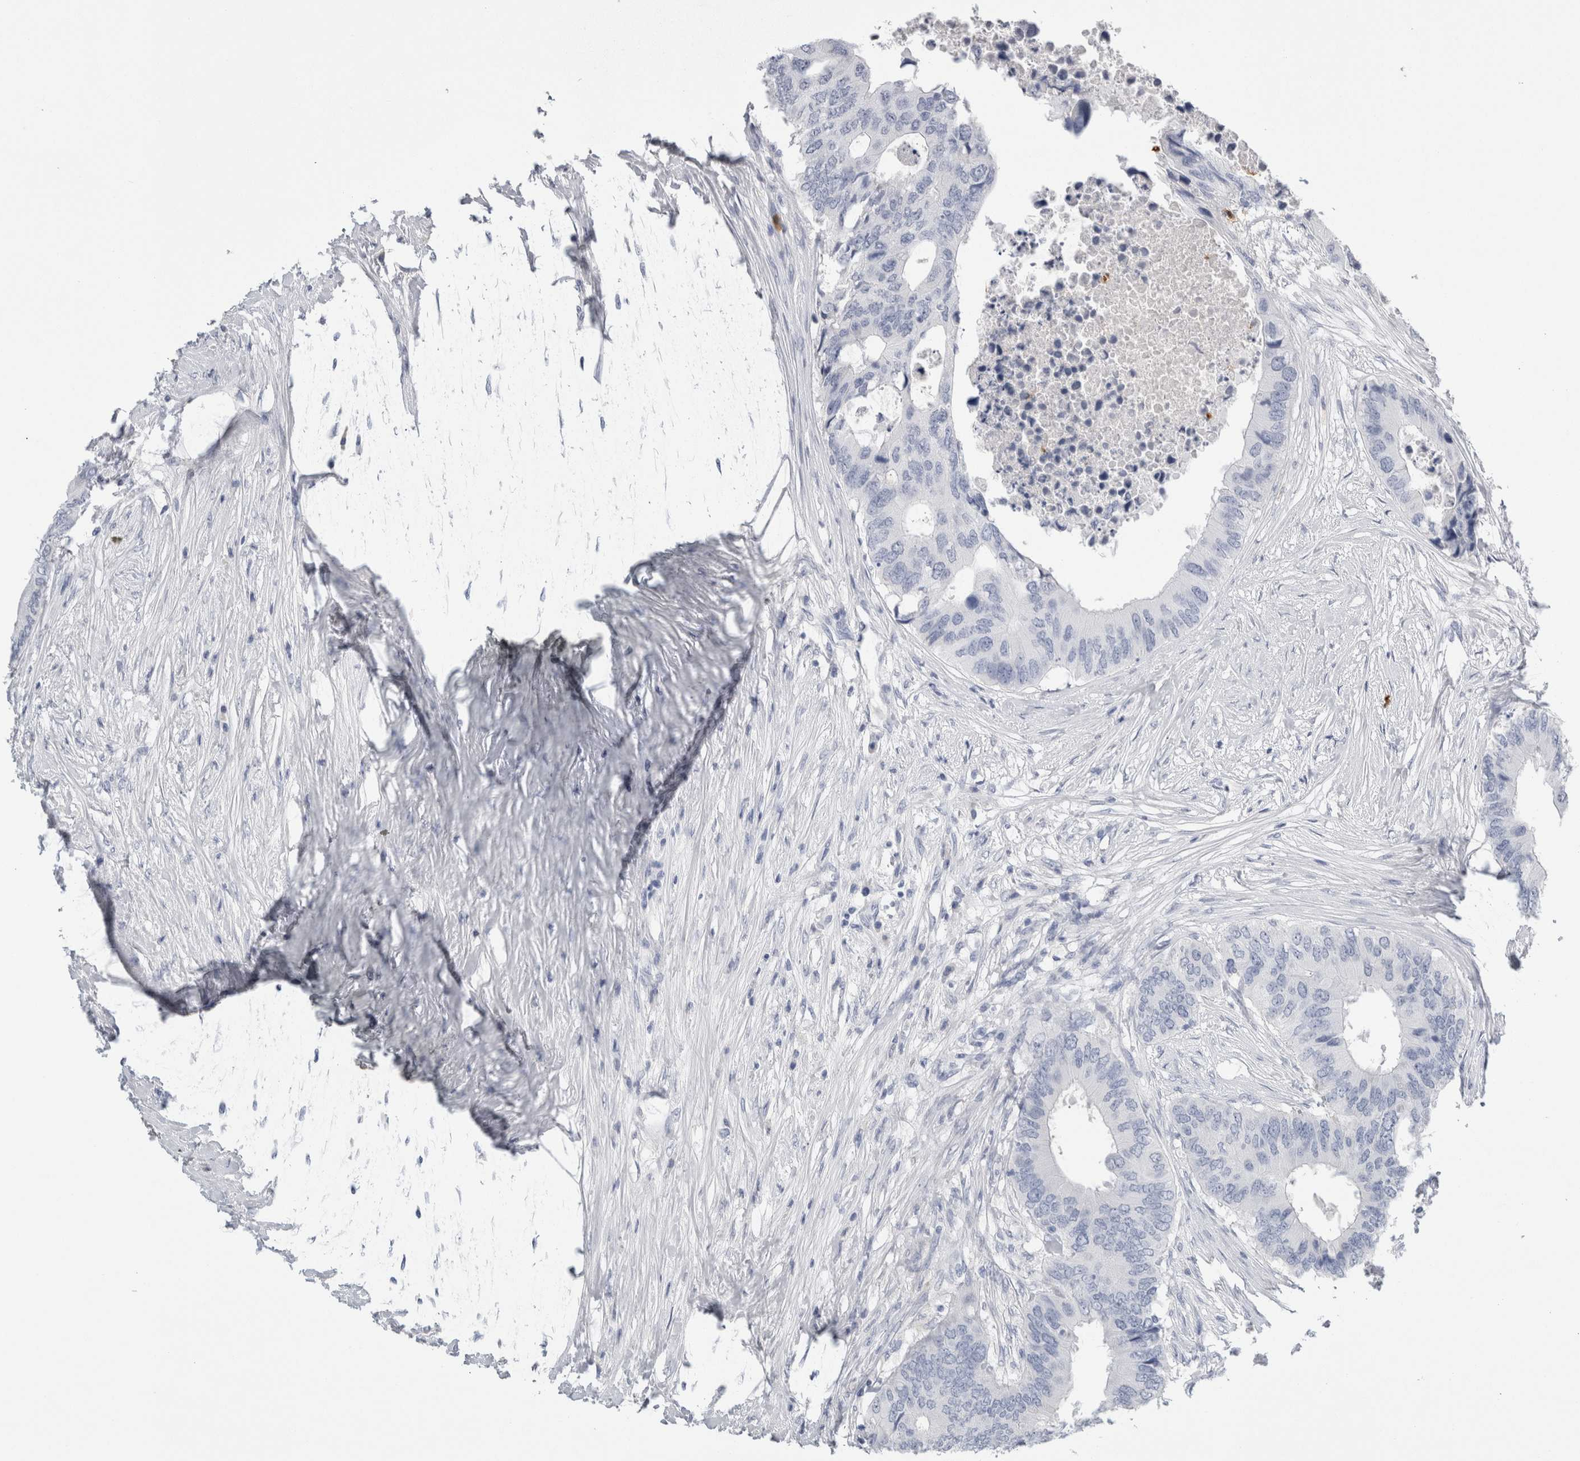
{"staining": {"intensity": "negative", "quantity": "none", "location": "none"}, "tissue": "colorectal cancer", "cell_type": "Tumor cells", "image_type": "cancer", "snomed": [{"axis": "morphology", "description": "Adenocarcinoma, NOS"}, {"axis": "topography", "description": "Colon"}], "caption": "A histopathology image of colorectal adenocarcinoma stained for a protein reveals no brown staining in tumor cells. The staining was performed using DAB (3,3'-diaminobenzidine) to visualize the protein expression in brown, while the nuclei were stained in blue with hematoxylin (Magnification: 20x).", "gene": "S100A12", "patient": {"sex": "male", "age": 71}}